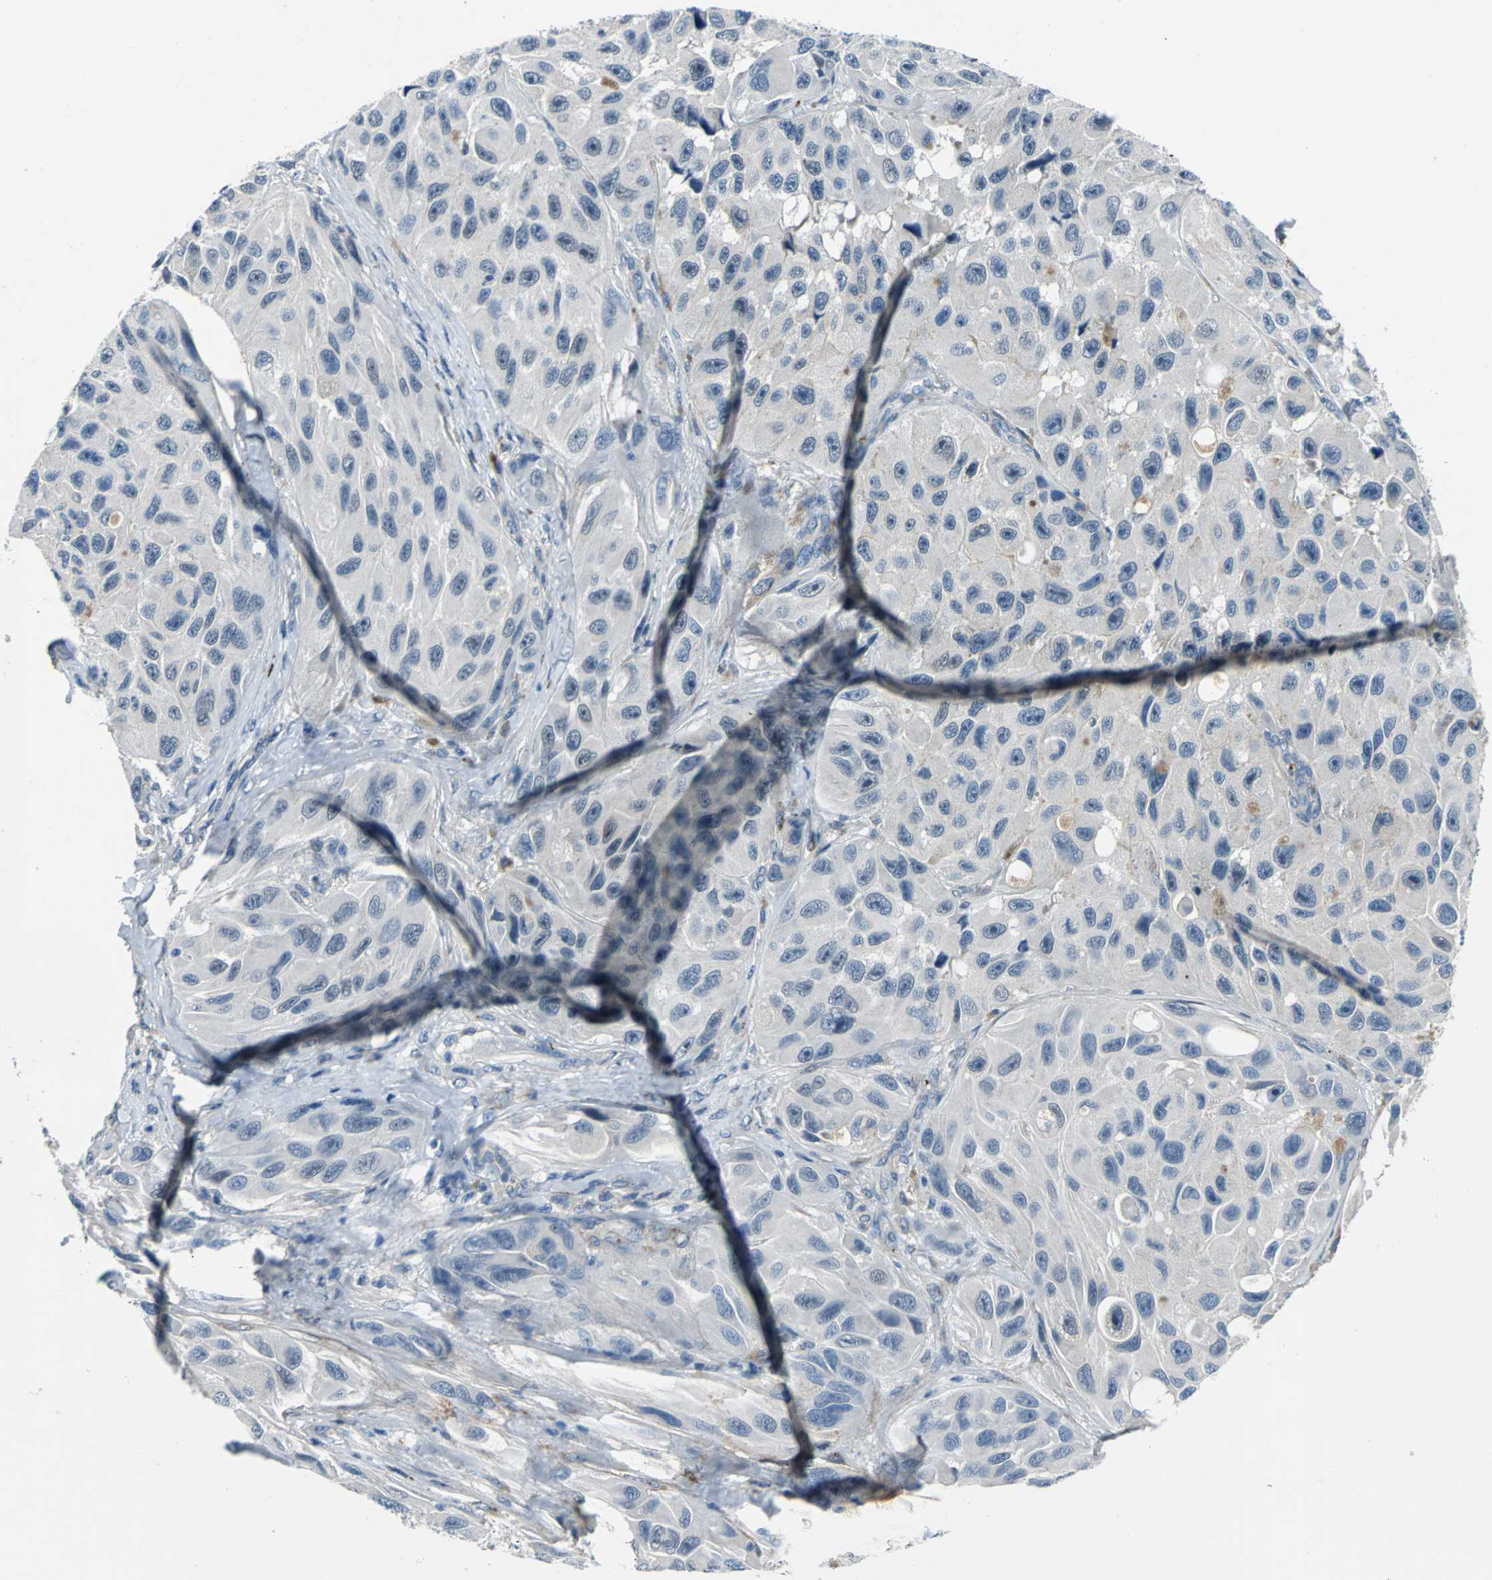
{"staining": {"intensity": "weak", "quantity": "<25%", "location": "nuclear"}, "tissue": "melanoma", "cell_type": "Tumor cells", "image_type": "cancer", "snomed": [{"axis": "morphology", "description": "Malignant melanoma, NOS"}, {"axis": "topography", "description": "Skin"}], "caption": "A histopathology image of malignant melanoma stained for a protein reveals no brown staining in tumor cells. (DAB (3,3'-diaminobenzidine) IHC with hematoxylin counter stain).", "gene": "SELP", "patient": {"sex": "female", "age": 73}}